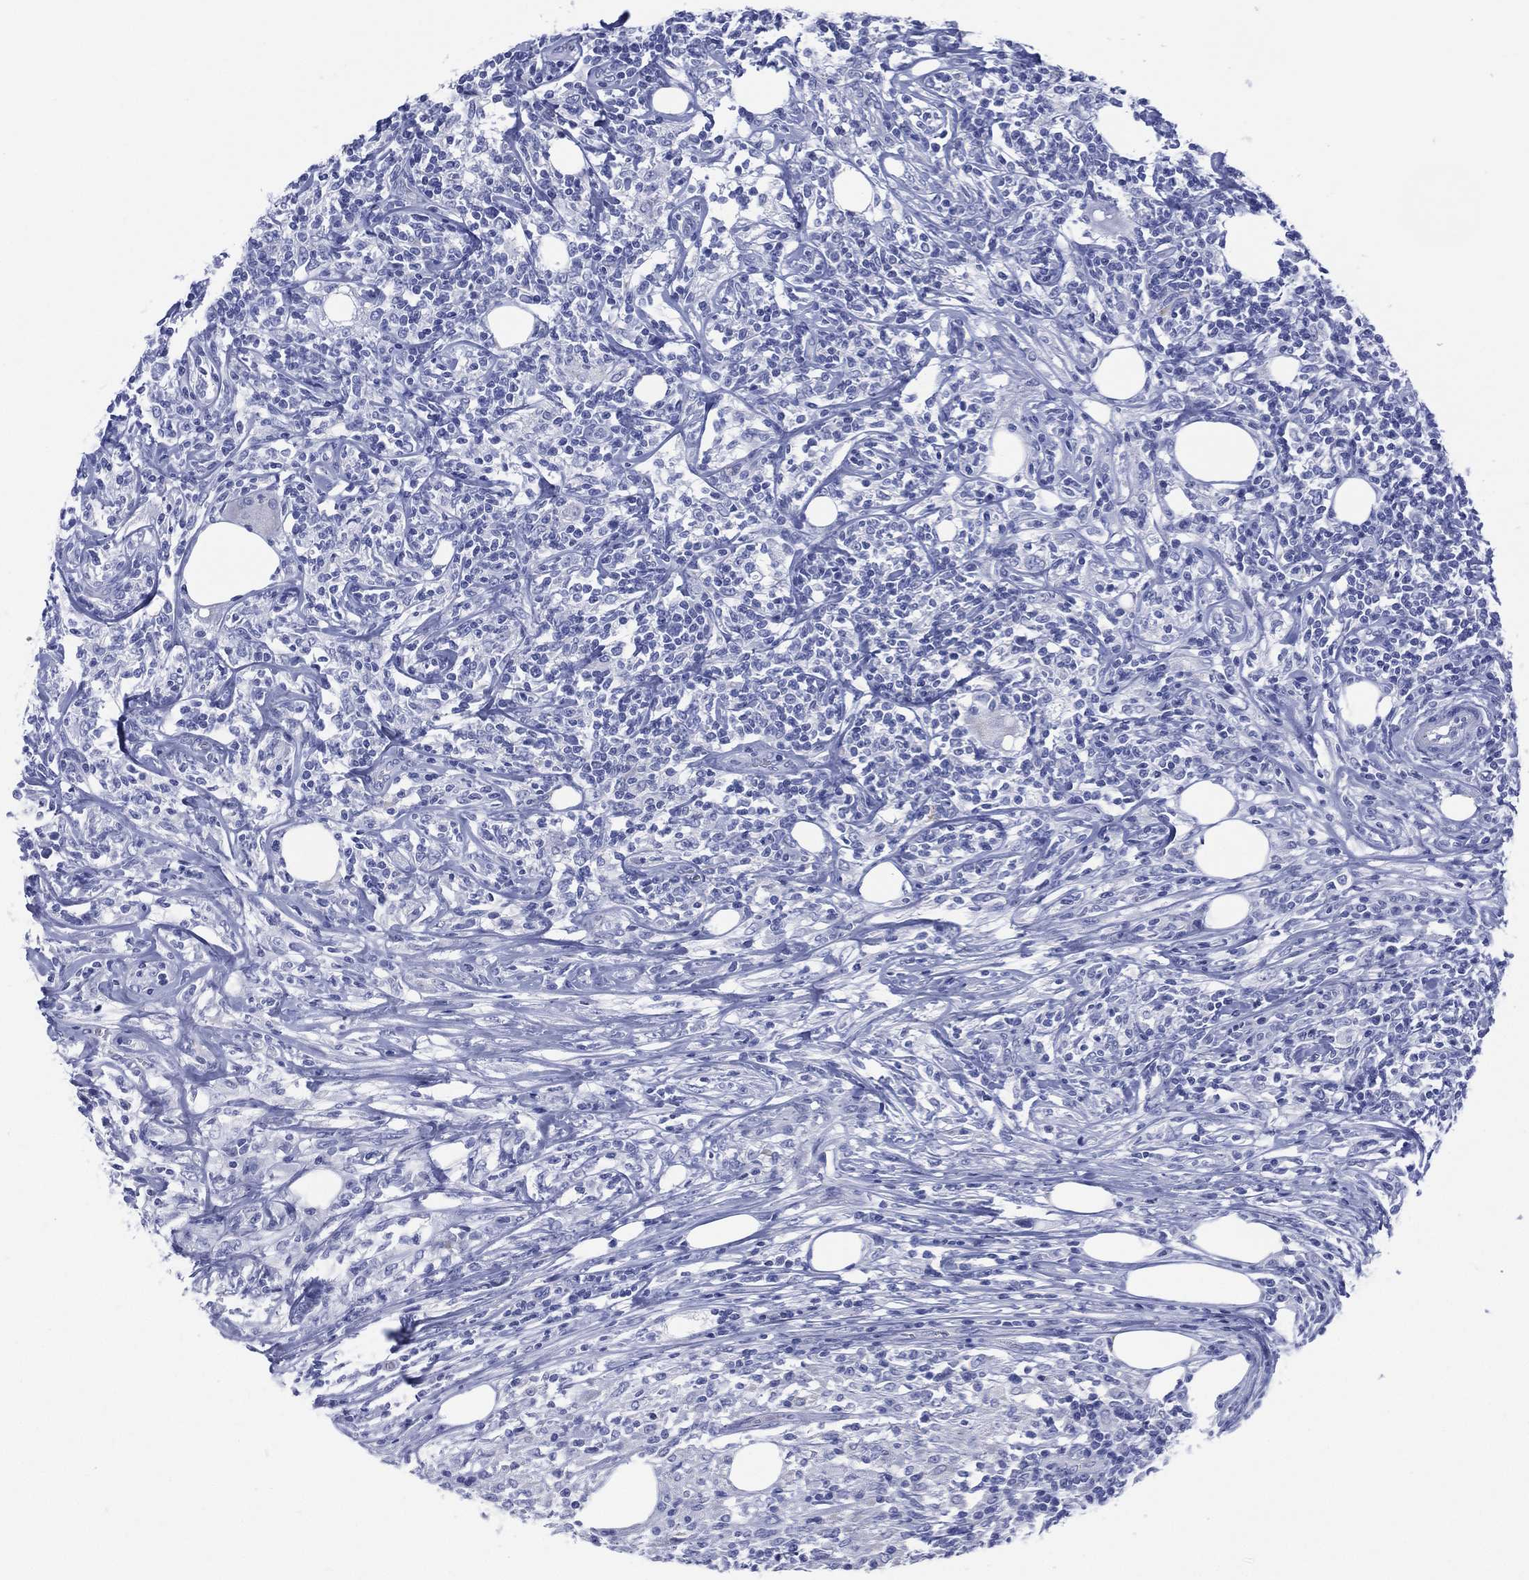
{"staining": {"intensity": "negative", "quantity": "none", "location": "none"}, "tissue": "lymphoma", "cell_type": "Tumor cells", "image_type": "cancer", "snomed": [{"axis": "morphology", "description": "Malignant lymphoma, non-Hodgkin's type, High grade"}, {"axis": "topography", "description": "Lymph node"}], "caption": "High magnification brightfield microscopy of lymphoma stained with DAB (3,3'-diaminobenzidine) (brown) and counterstained with hematoxylin (blue): tumor cells show no significant positivity. Brightfield microscopy of IHC stained with DAB (brown) and hematoxylin (blue), captured at high magnification.", "gene": "LRRD1", "patient": {"sex": "female", "age": 84}}